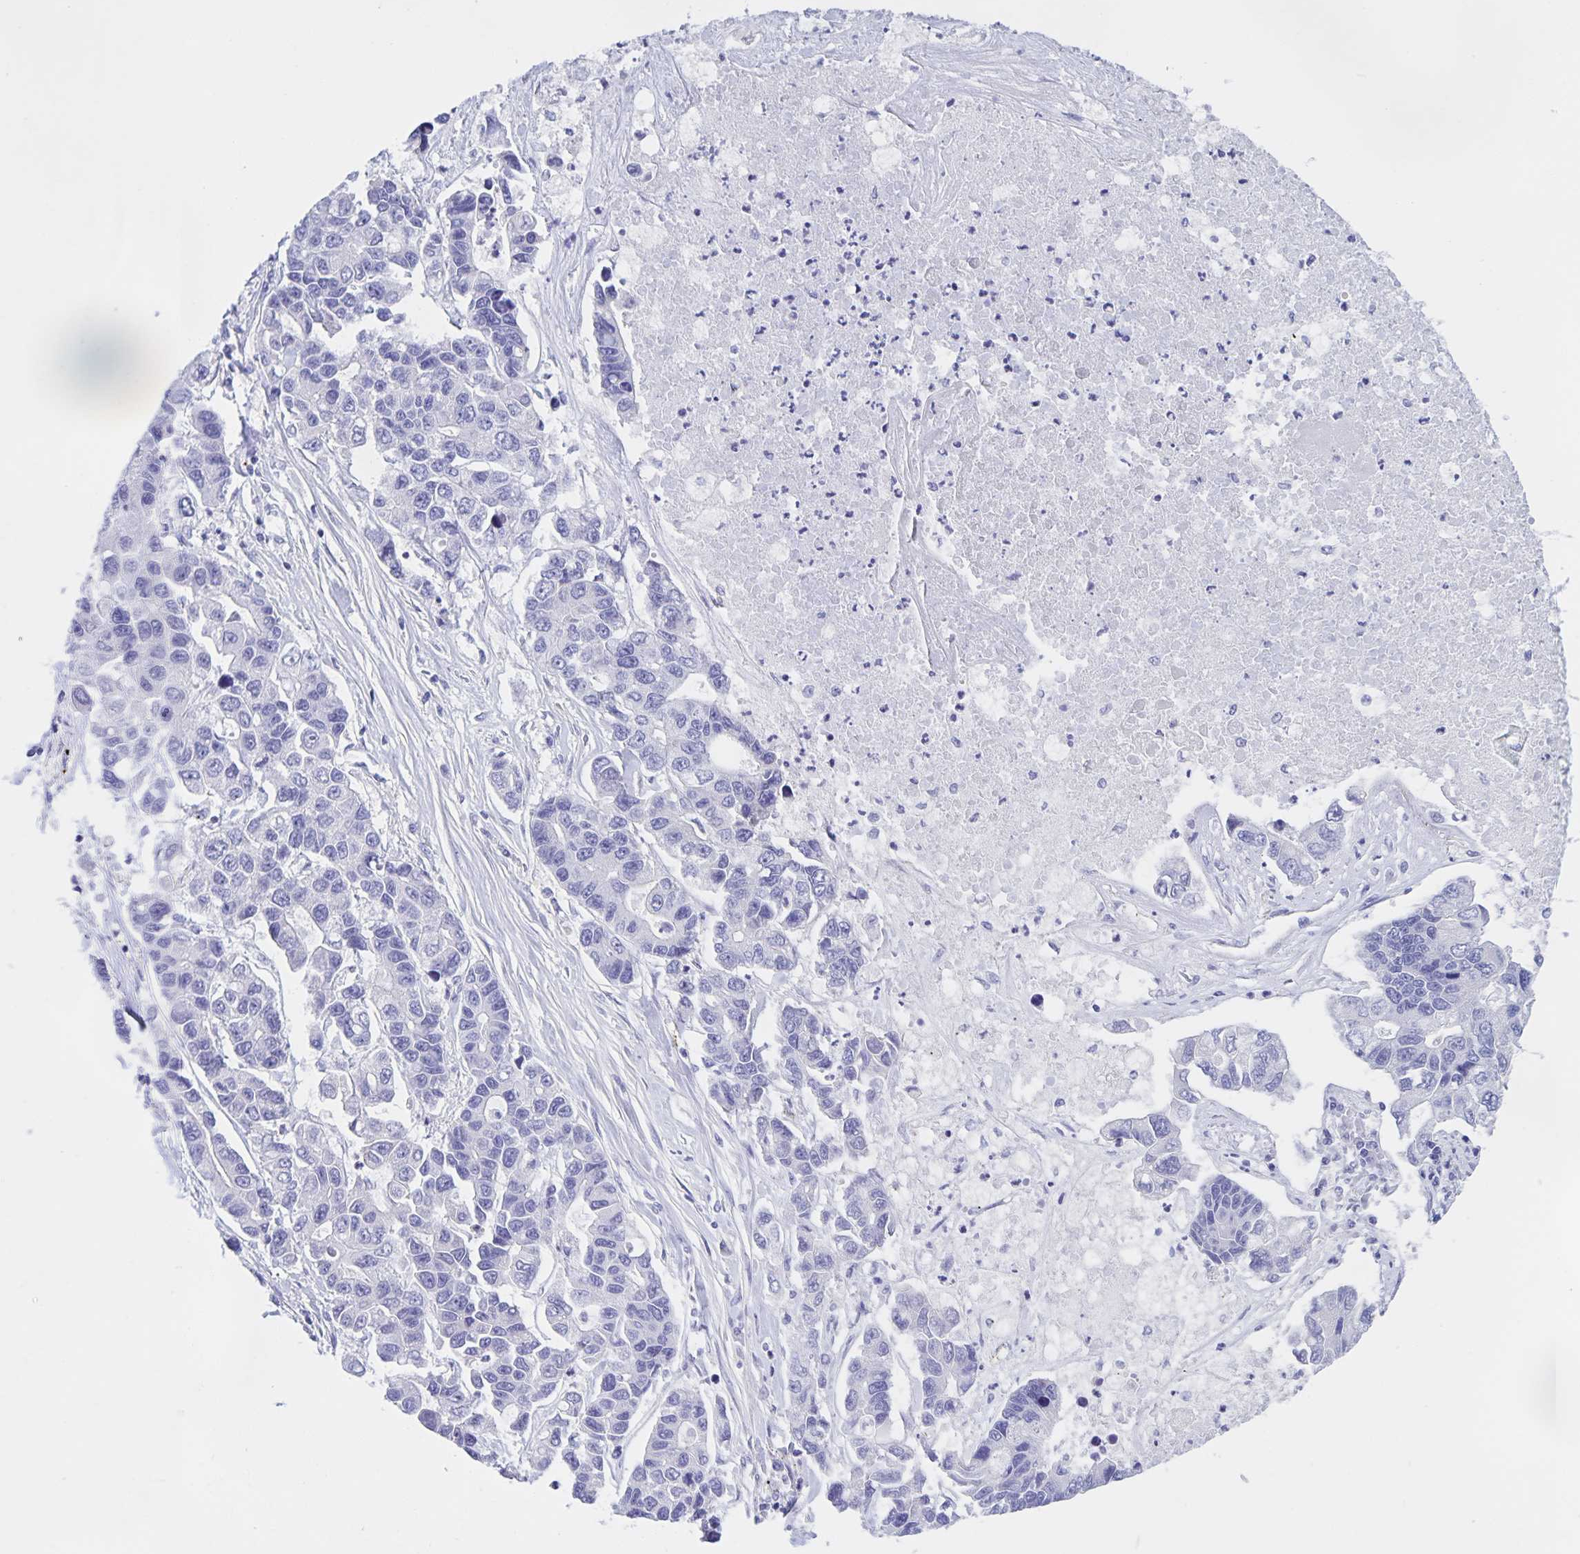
{"staining": {"intensity": "negative", "quantity": "none", "location": "none"}, "tissue": "lung cancer", "cell_type": "Tumor cells", "image_type": "cancer", "snomed": [{"axis": "morphology", "description": "Adenocarcinoma, NOS"}, {"axis": "topography", "description": "Bronchus"}, {"axis": "topography", "description": "Lung"}], "caption": "There is no significant staining in tumor cells of adenocarcinoma (lung).", "gene": "CATSPER4", "patient": {"sex": "female", "age": 51}}